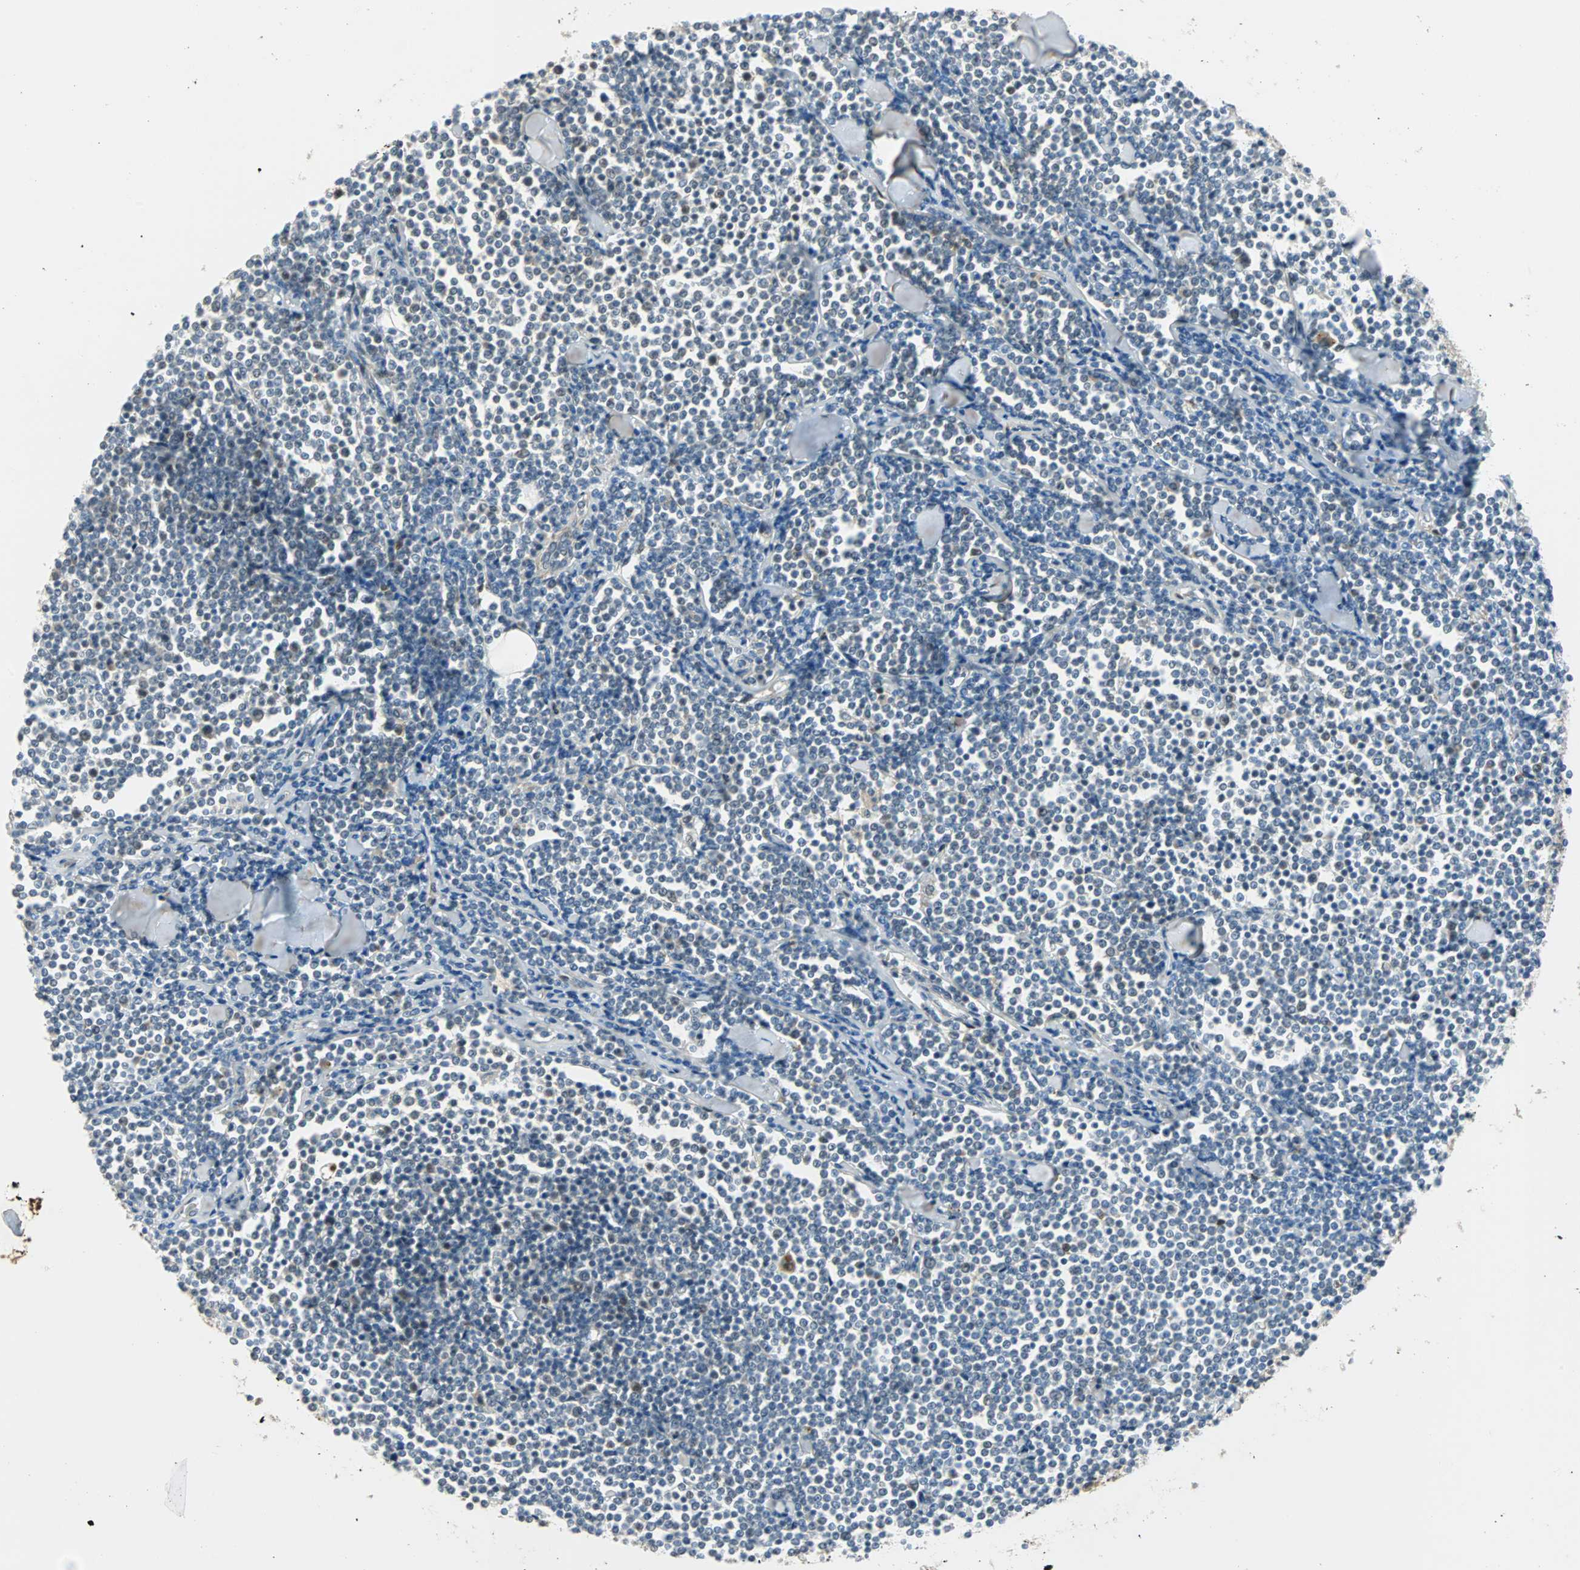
{"staining": {"intensity": "negative", "quantity": "none", "location": "none"}, "tissue": "lymphoma", "cell_type": "Tumor cells", "image_type": "cancer", "snomed": [{"axis": "morphology", "description": "Malignant lymphoma, non-Hodgkin's type, Low grade"}, {"axis": "topography", "description": "Soft tissue"}], "caption": "This histopathology image is of malignant lymphoma, non-Hodgkin's type (low-grade) stained with immunohistochemistry (IHC) to label a protein in brown with the nuclei are counter-stained blue. There is no positivity in tumor cells. Brightfield microscopy of immunohistochemistry (IHC) stained with DAB (brown) and hematoxylin (blue), captured at high magnification.", "gene": "FHL2", "patient": {"sex": "male", "age": 92}}